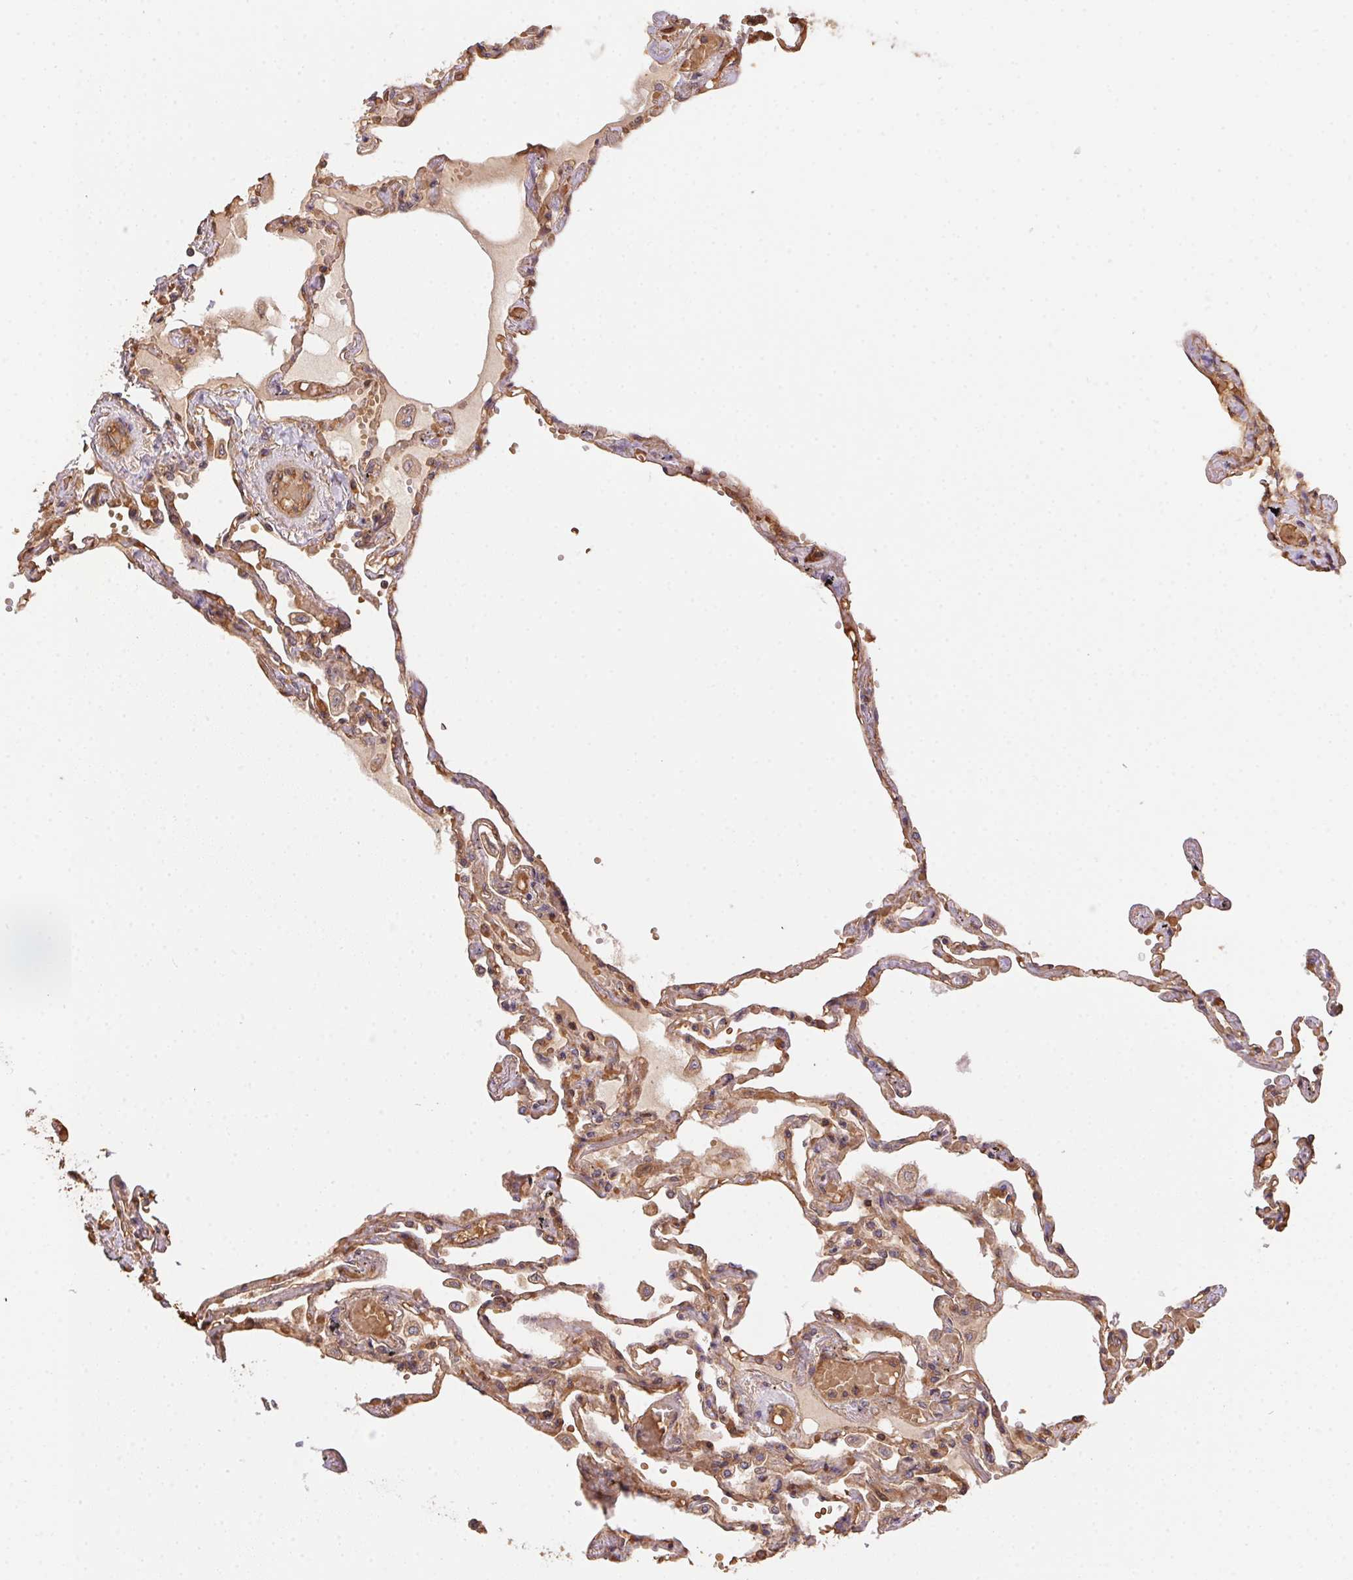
{"staining": {"intensity": "moderate", "quantity": ">75%", "location": "cytoplasmic/membranous"}, "tissue": "lung", "cell_type": "Alveolar cells", "image_type": "normal", "snomed": [{"axis": "morphology", "description": "Normal tissue, NOS"}, {"axis": "morphology", "description": "Adenocarcinoma, NOS"}, {"axis": "topography", "description": "Cartilage tissue"}, {"axis": "topography", "description": "Lung"}], "caption": "Immunohistochemistry (DAB (3,3'-diaminobenzidine)) staining of unremarkable human lung shows moderate cytoplasmic/membranous protein expression in about >75% of alveolar cells. (DAB (3,3'-diaminobenzidine) IHC with brightfield microscopy, high magnification).", "gene": "USE1", "patient": {"sex": "female", "age": 67}}